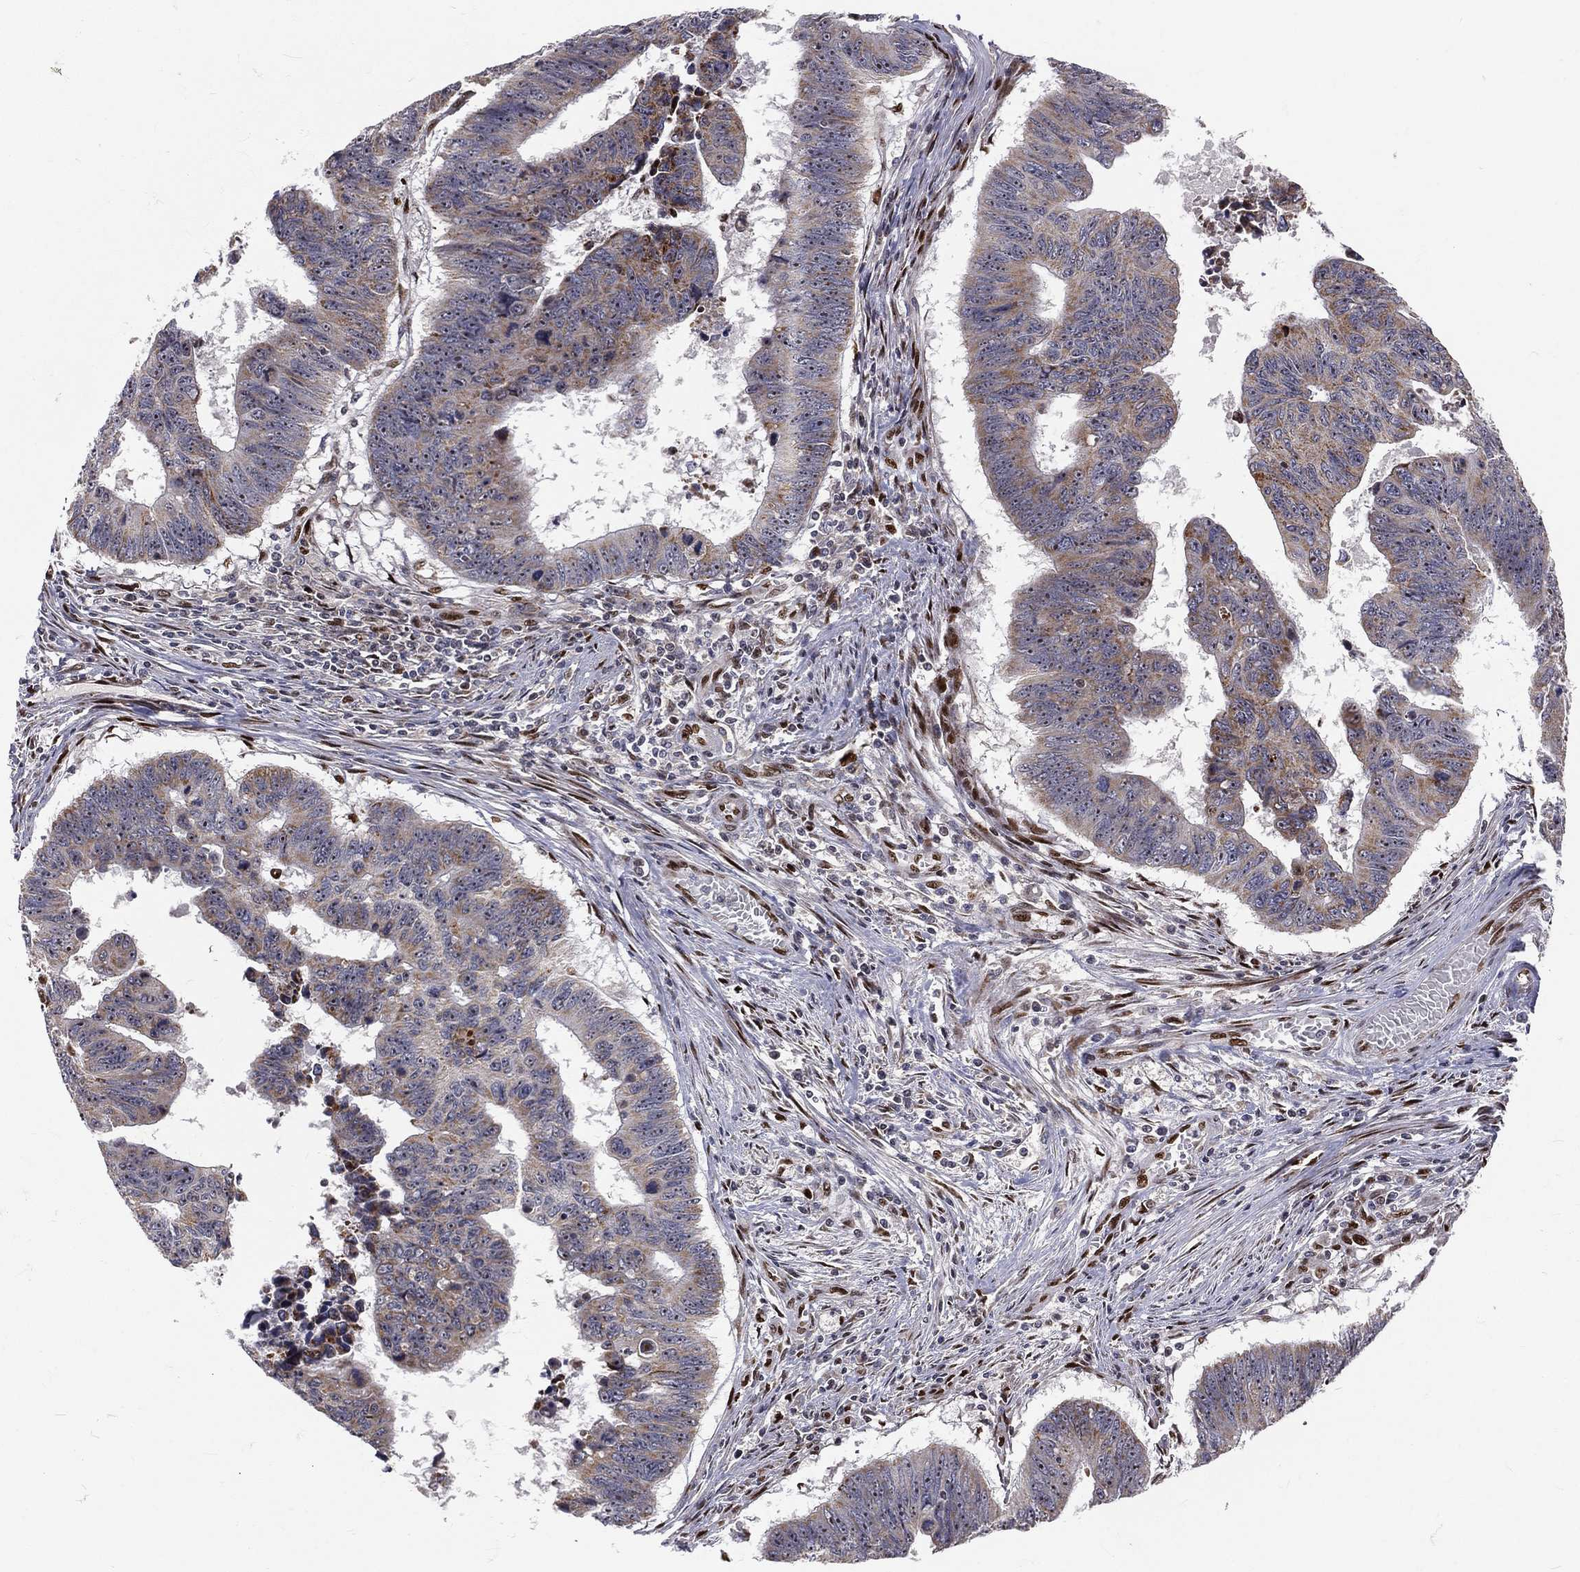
{"staining": {"intensity": "moderate", "quantity": "<25%", "location": "cytoplasmic/membranous"}, "tissue": "colorectal cancer", "cell_type": "Tumor cells", "image_type": "cancer", "snomed": [{"axis": "morphology", "description": "Adenocarcinoma, NOS"}, {"axis": "topography", "description": "Rectum"}], "caption": "Protein positivity by immunohistochemistry (IHC) demonstrates moderate cytoplasmic/membranous expression in approximately <25% of tumor cells in adenocarcinoma (colorectal). The protein is stained brown, and the nuclei are stained in blue (DAB (3,3'-diaminobenzidine) IHC with brightfield microscopy, high magnification).", "gene": "ZEB1", "patient": {"sex": "female", "age": 85}}